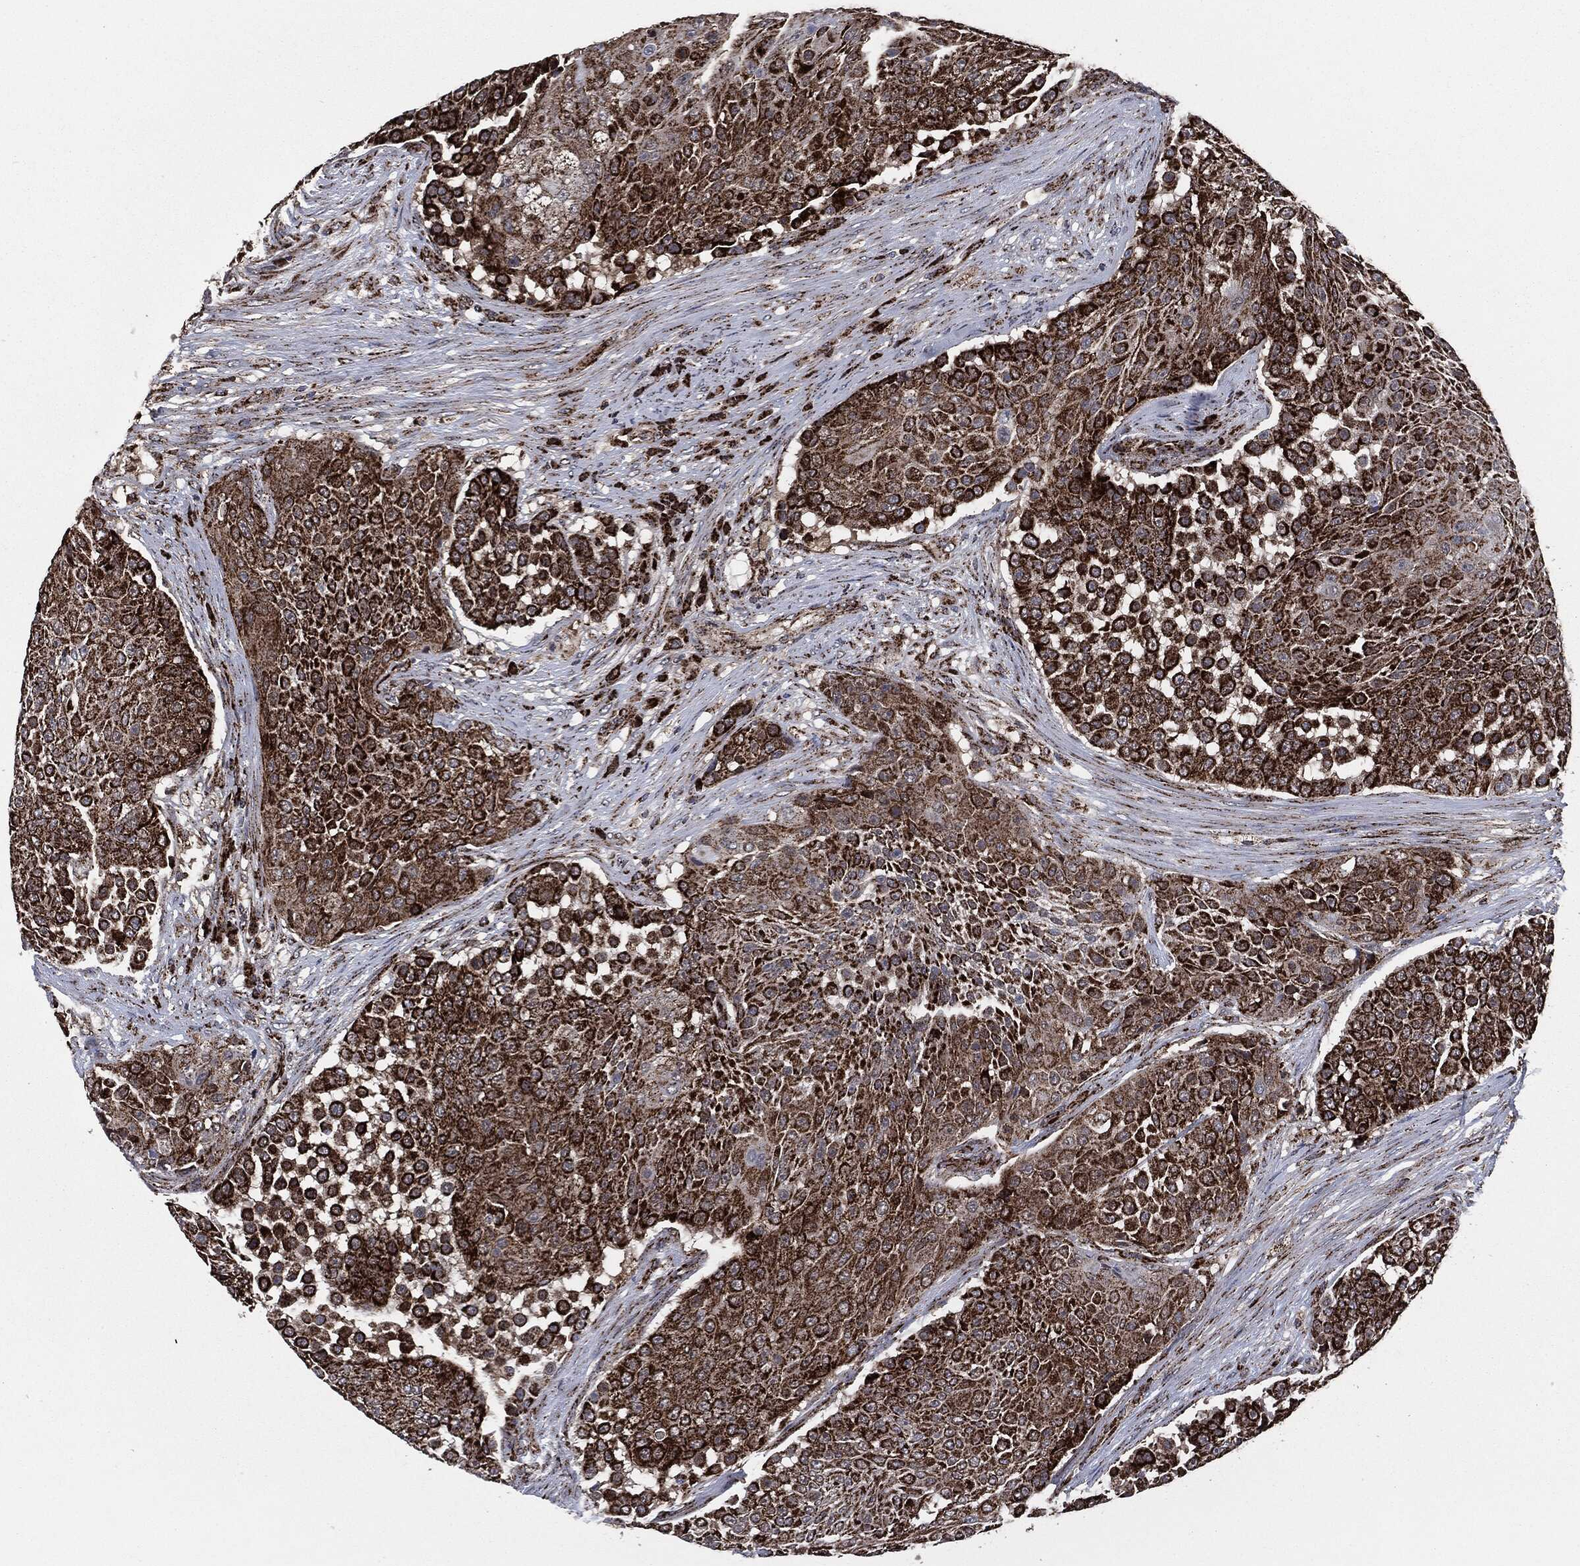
{"staining": {"intensity": "strong", "quantity": "25%-75%", "location": "cytoplasmic/membranous"}, "tissue": "urothelial cancer", "cell_type": "Tumor cells", "image_type": "cancer", "snomed": [{"axis": "morphology", "description": "Urothelial carcinoma, High grade"}, {"axis": "topography", "description": "Urinary bladder"}], "caption": "DAB immunohistochemical staining of human urothelial cancer reveals strong cytoplasmic/membranous protein expression in approximately 25%-75% of tumor cells.", "gene": "FH", "patient": {"sex": "female", "age": 63}}